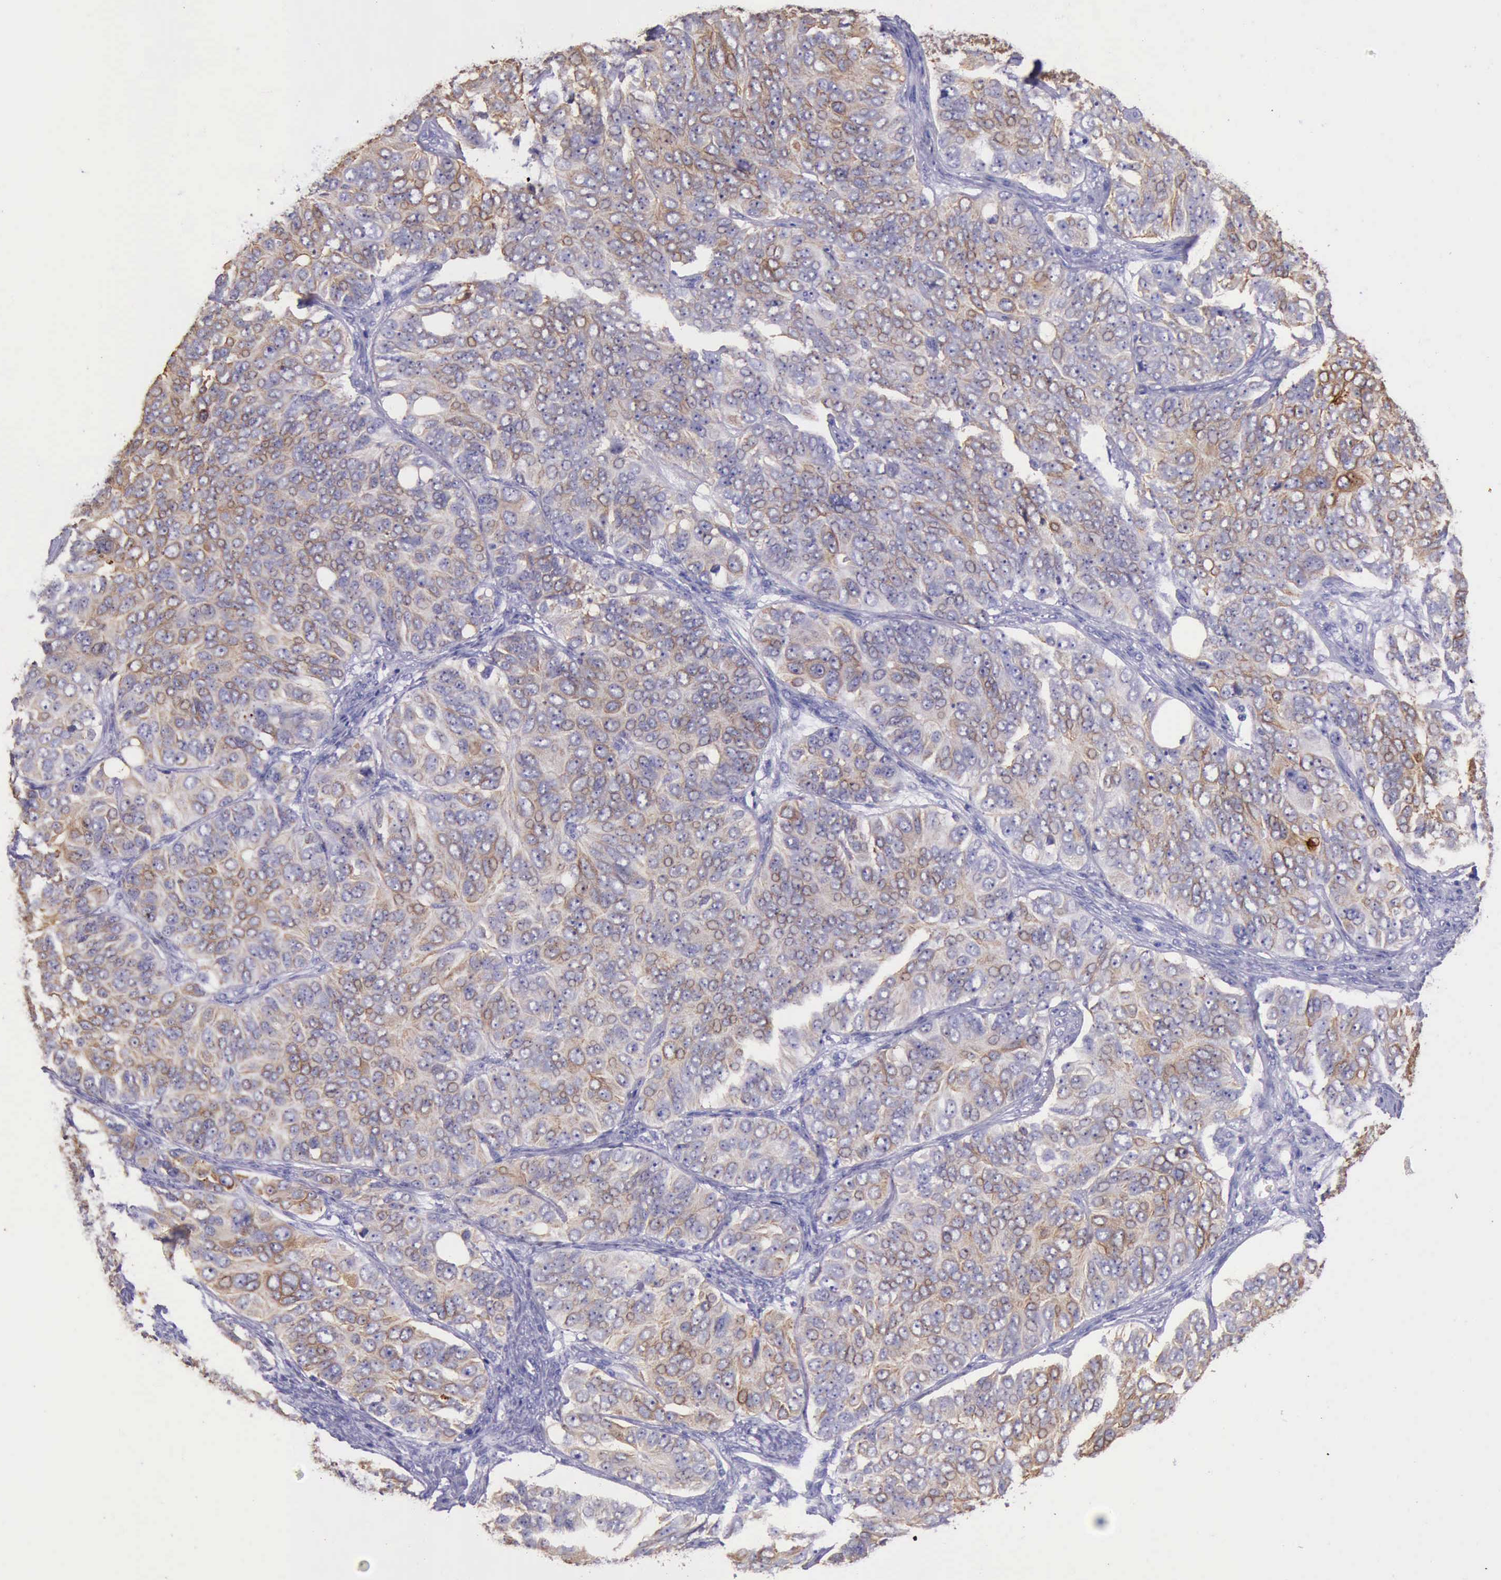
{"staining": {"intensity": "weak", "quantity": ">75%", "location": "cytoplasmic/membranous"}, "tissue": "ovarian cancer", "cell_type": "Tumor cells", "image_type": "cancer", "snomed": [{"axis": "morphology", "description": "Carcinoma, endometroid"}, {"axis": "topography", "description": "Ovary"}], "caption": "Immunohistochemistry histopathology image of endometroid carcinoma (ovarian) stained for a protein (brown), which exhibits low levels of weak cytoplasmic/membranous staining in approximately >75% of tumor cells.", "gene": "KRT8", "patient": {"sex": "female", "age": 51}}